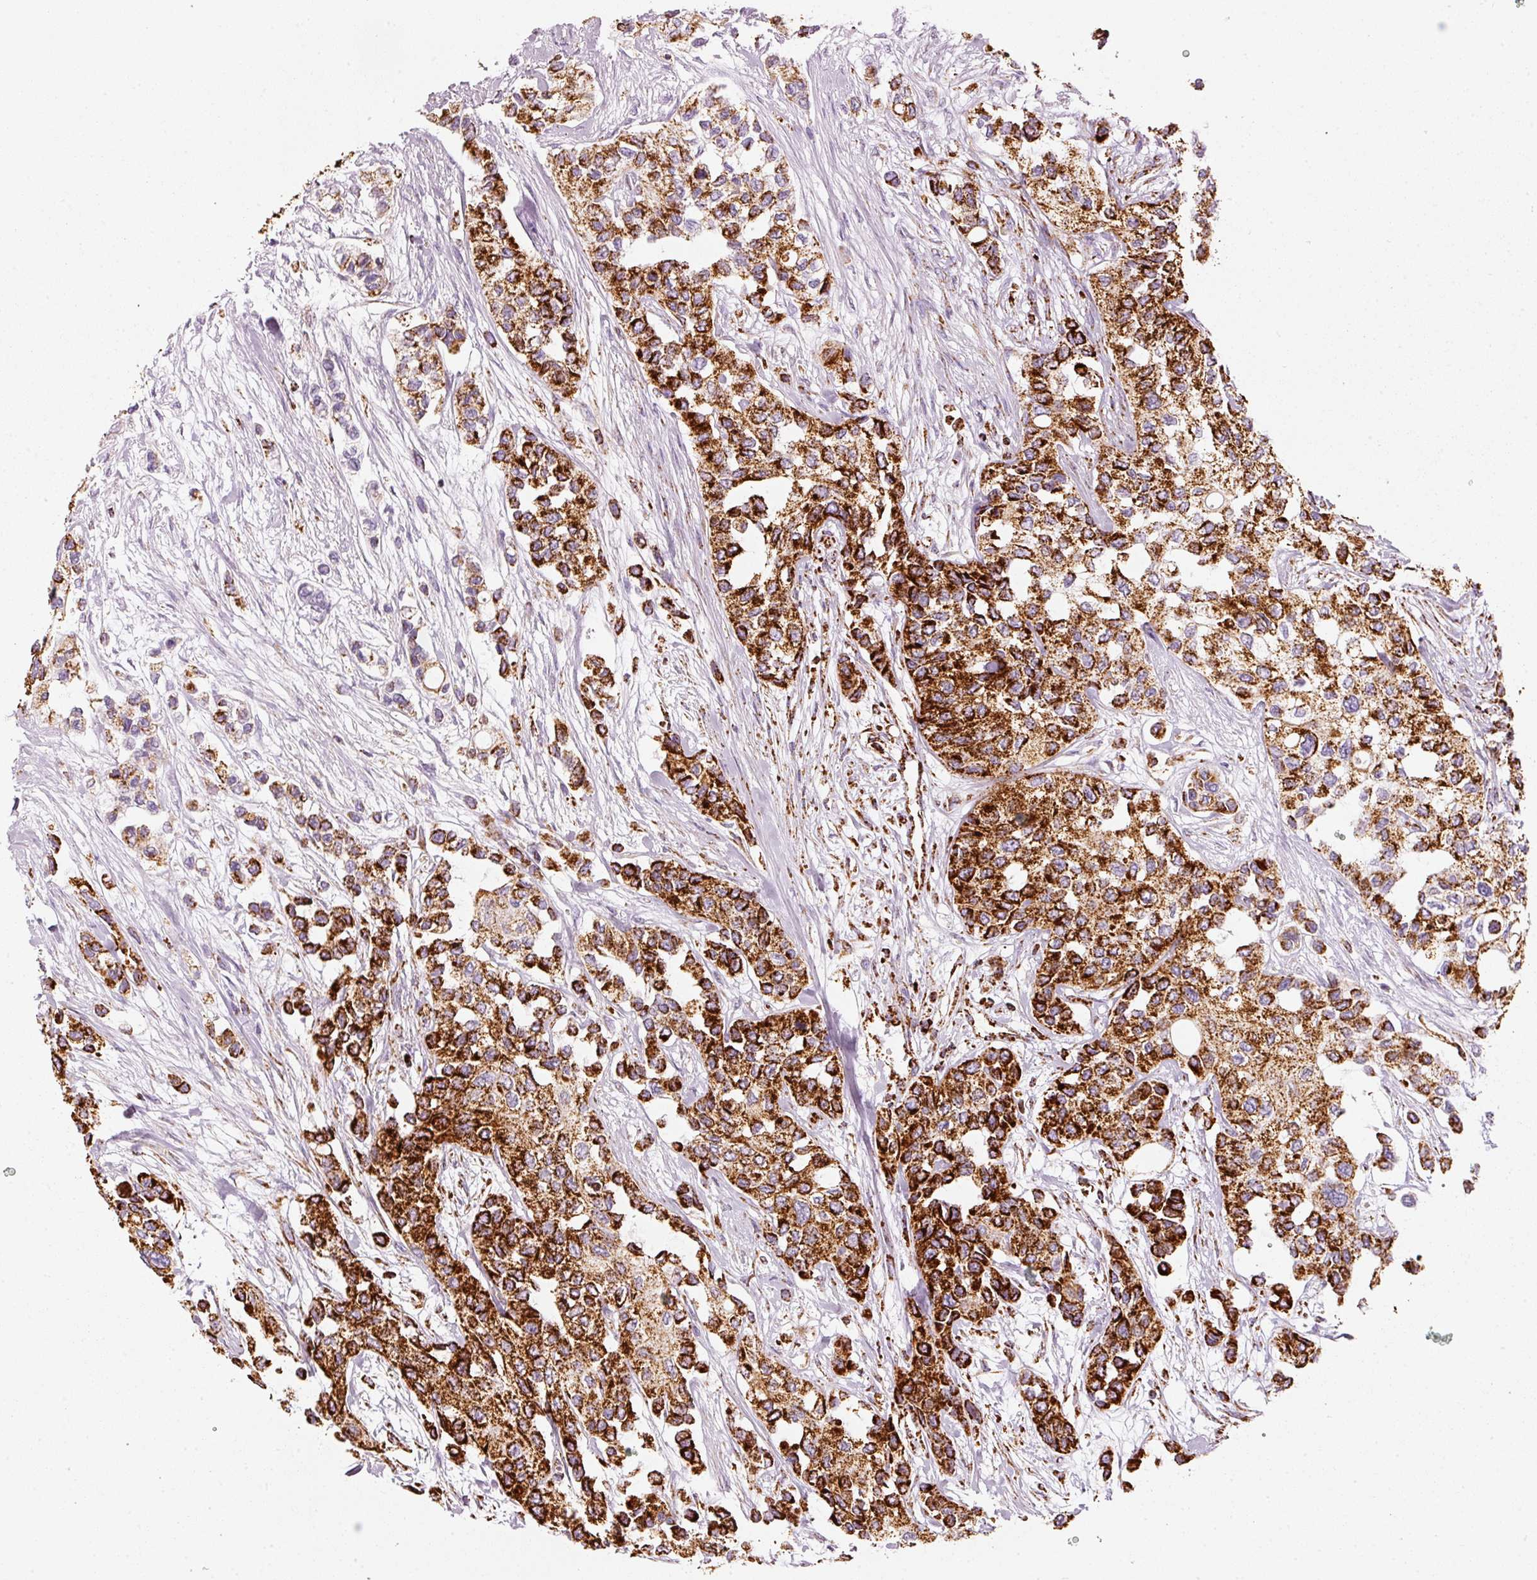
{"staining": {"intensity": "strong", "quantity": ">75%", "location": "cytoplasmic/membranous"}, "tissue": "urothelial cancer", "cell_type": "Tumor cells", "image_type": "cancer", "snomed": [{"axis": "morphology", "description": "Normal tissue, NOS"}, {"axis": "morphology", "description": "Urothelial carcinoma, High grade"}, {"axis": "topography", "description": "Vascular tissue"}, {"axis": "topography", "description": "Urinary bladder"}], "caption": "Immunohistochemical staining of human urothelial carcinoma (high-grade) displays high levels of strong cytoplasmic/membranous protein positivity in approximately >75% of tumor cells.", "gene": "MT-CO2", "patient": {"sex": "female", "age": 56}}